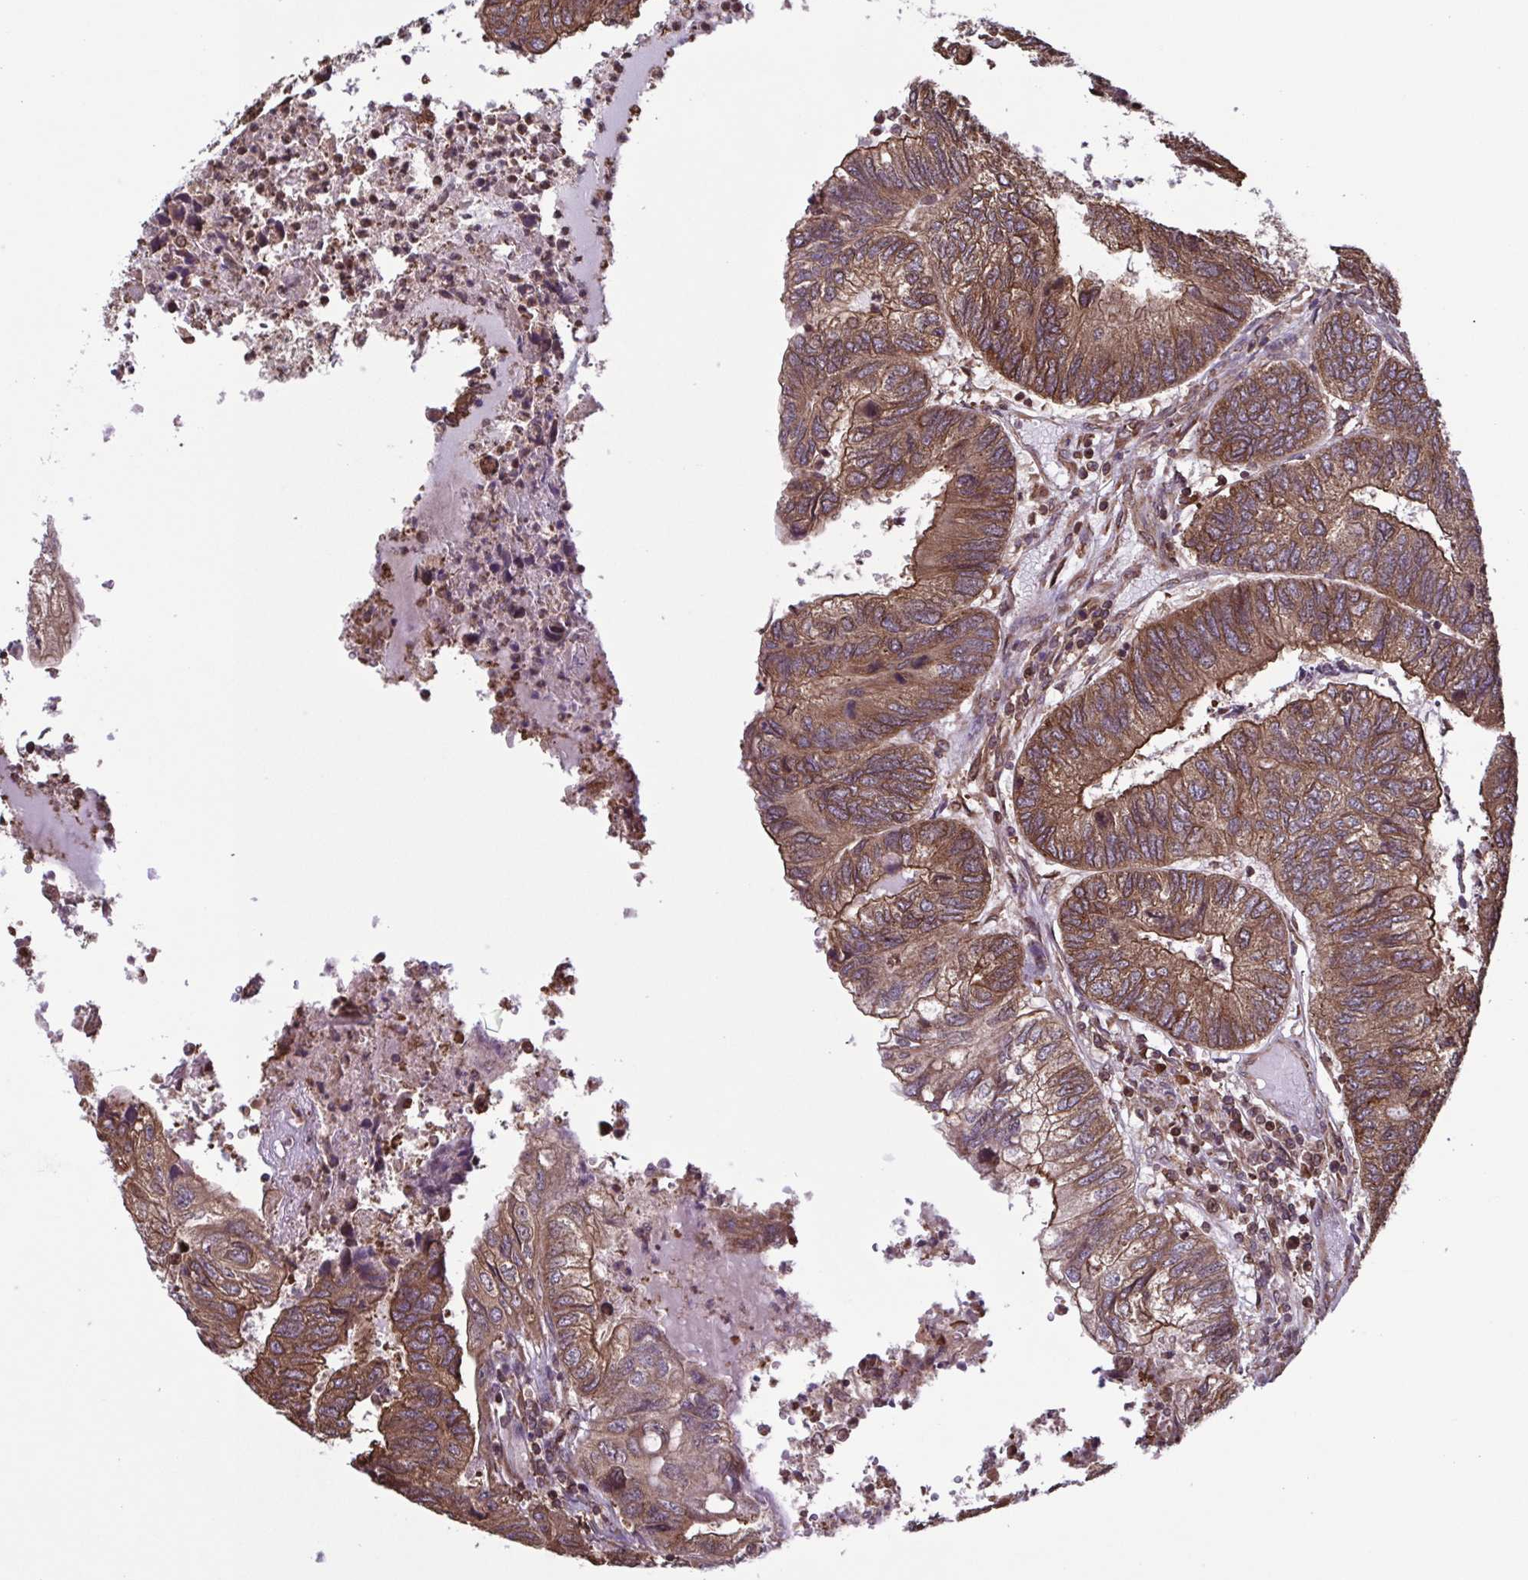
{"staining": {"intensity": "moderate", "quantity": ">75%", "location": "cytoplasmic/membranous"}, "tissue": "colorectal cancer", "cell_type": "Tumor cells", "image_type": "cancer", "snomed": [{"axis": "morphology", "description": "Adenocarcinoma, NOS"}, {"axis": "topography", "description": "Colon"}], "caption": "High-power microscopy captured an immunohistochemistry histopathology image of colorectal cancer, revealing moderate cytoplasmic/membranous expression in about >75% of tumor cells.", "gene": "SEC63", "patient": {"sex": "female", "age": 67}}